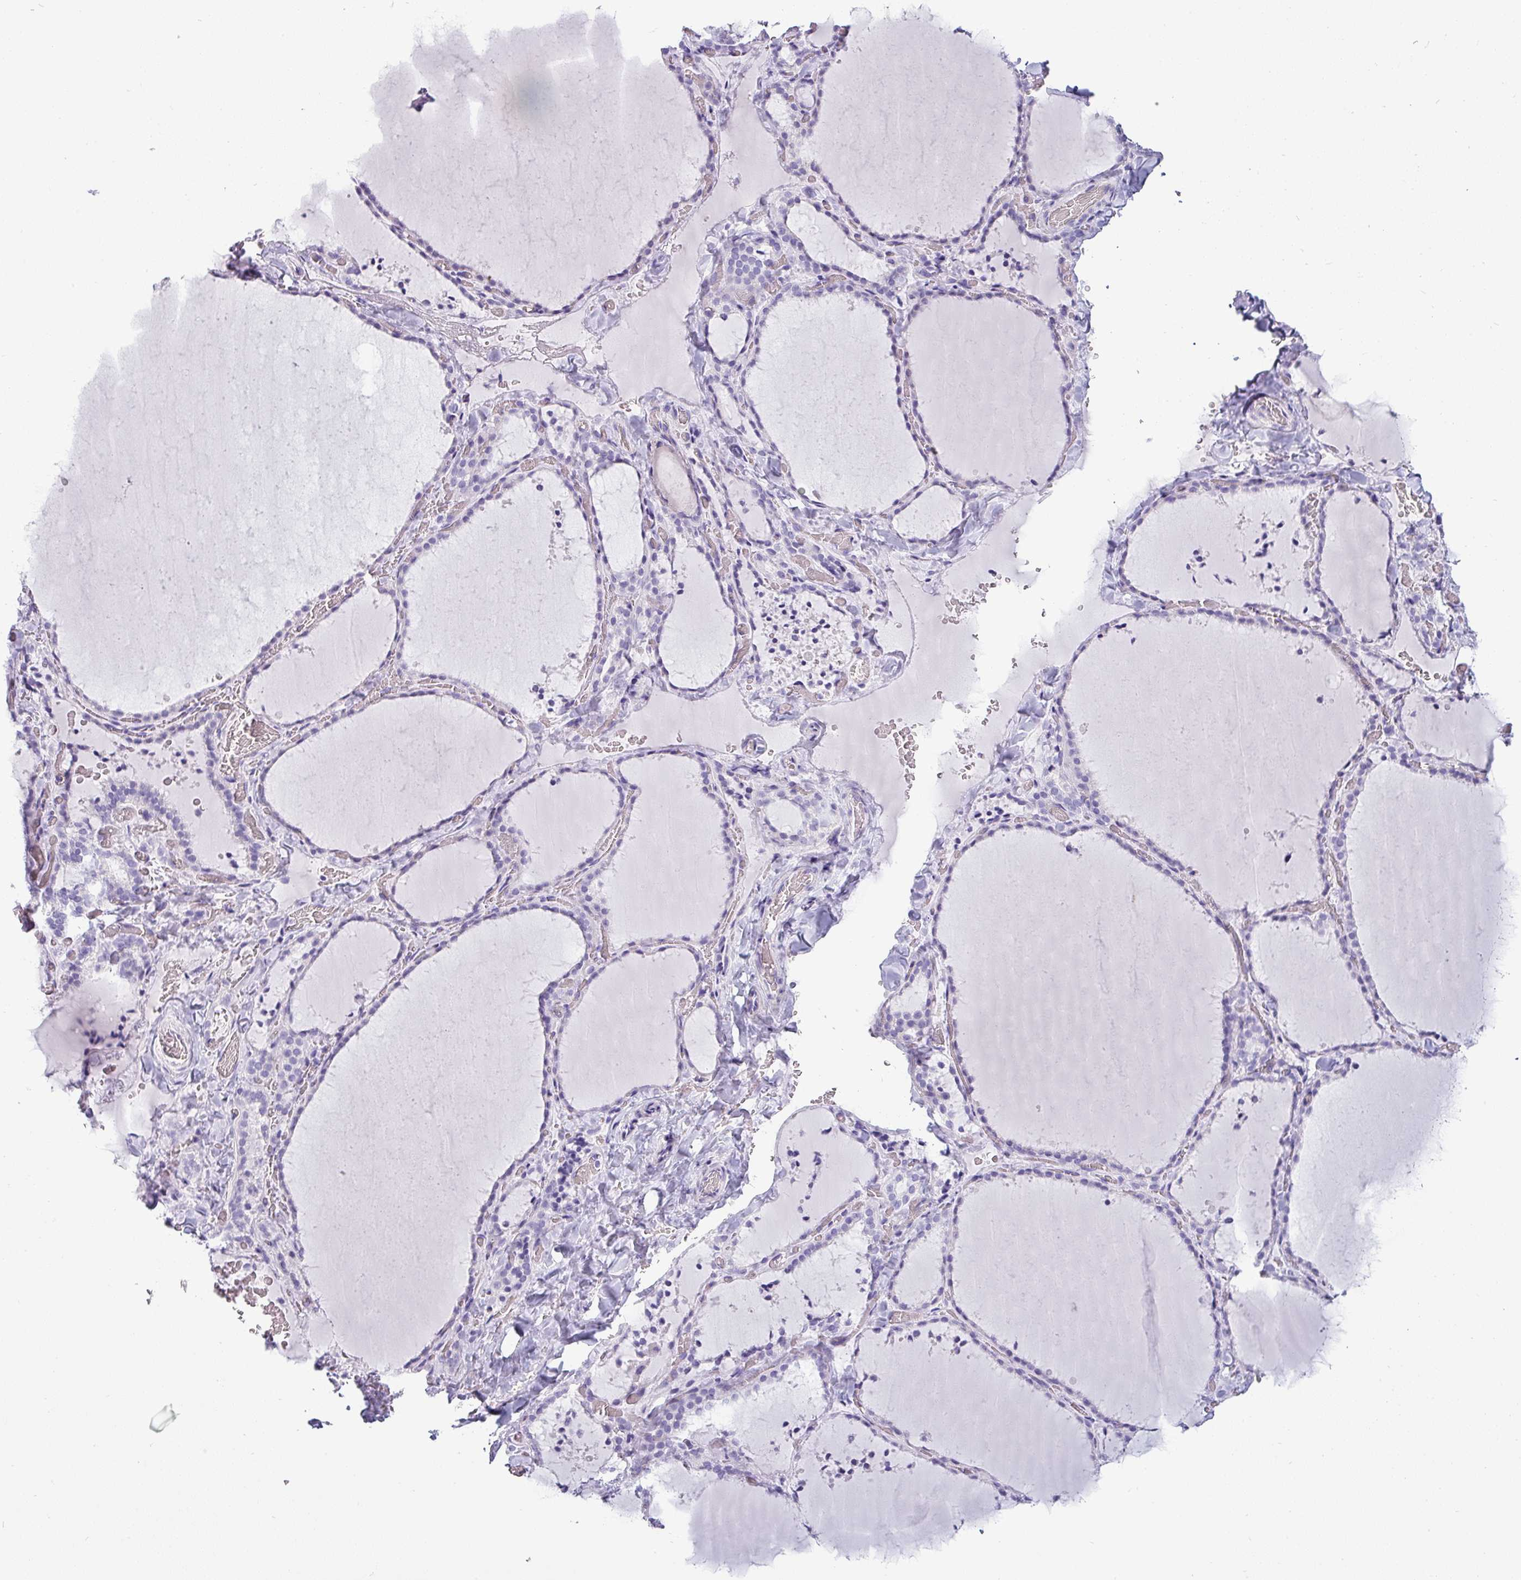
{"staining": {"intensity": "negative", "quantity": "none", "location": "none"}, "tissue": "thyroid gland", "cell_type": "Glandular cells", "image_type": "normal", "snomed": [{"axis": "morphology", "description": "Normal tissue, NOS"}, {"axis": "topography", "description": "Thyroid gland"}], "caption": "Glandular cells show no significant staining in benign thyroid gland.", "gene": "VCX2", "patient": {"sex": "female", "age": 22}}